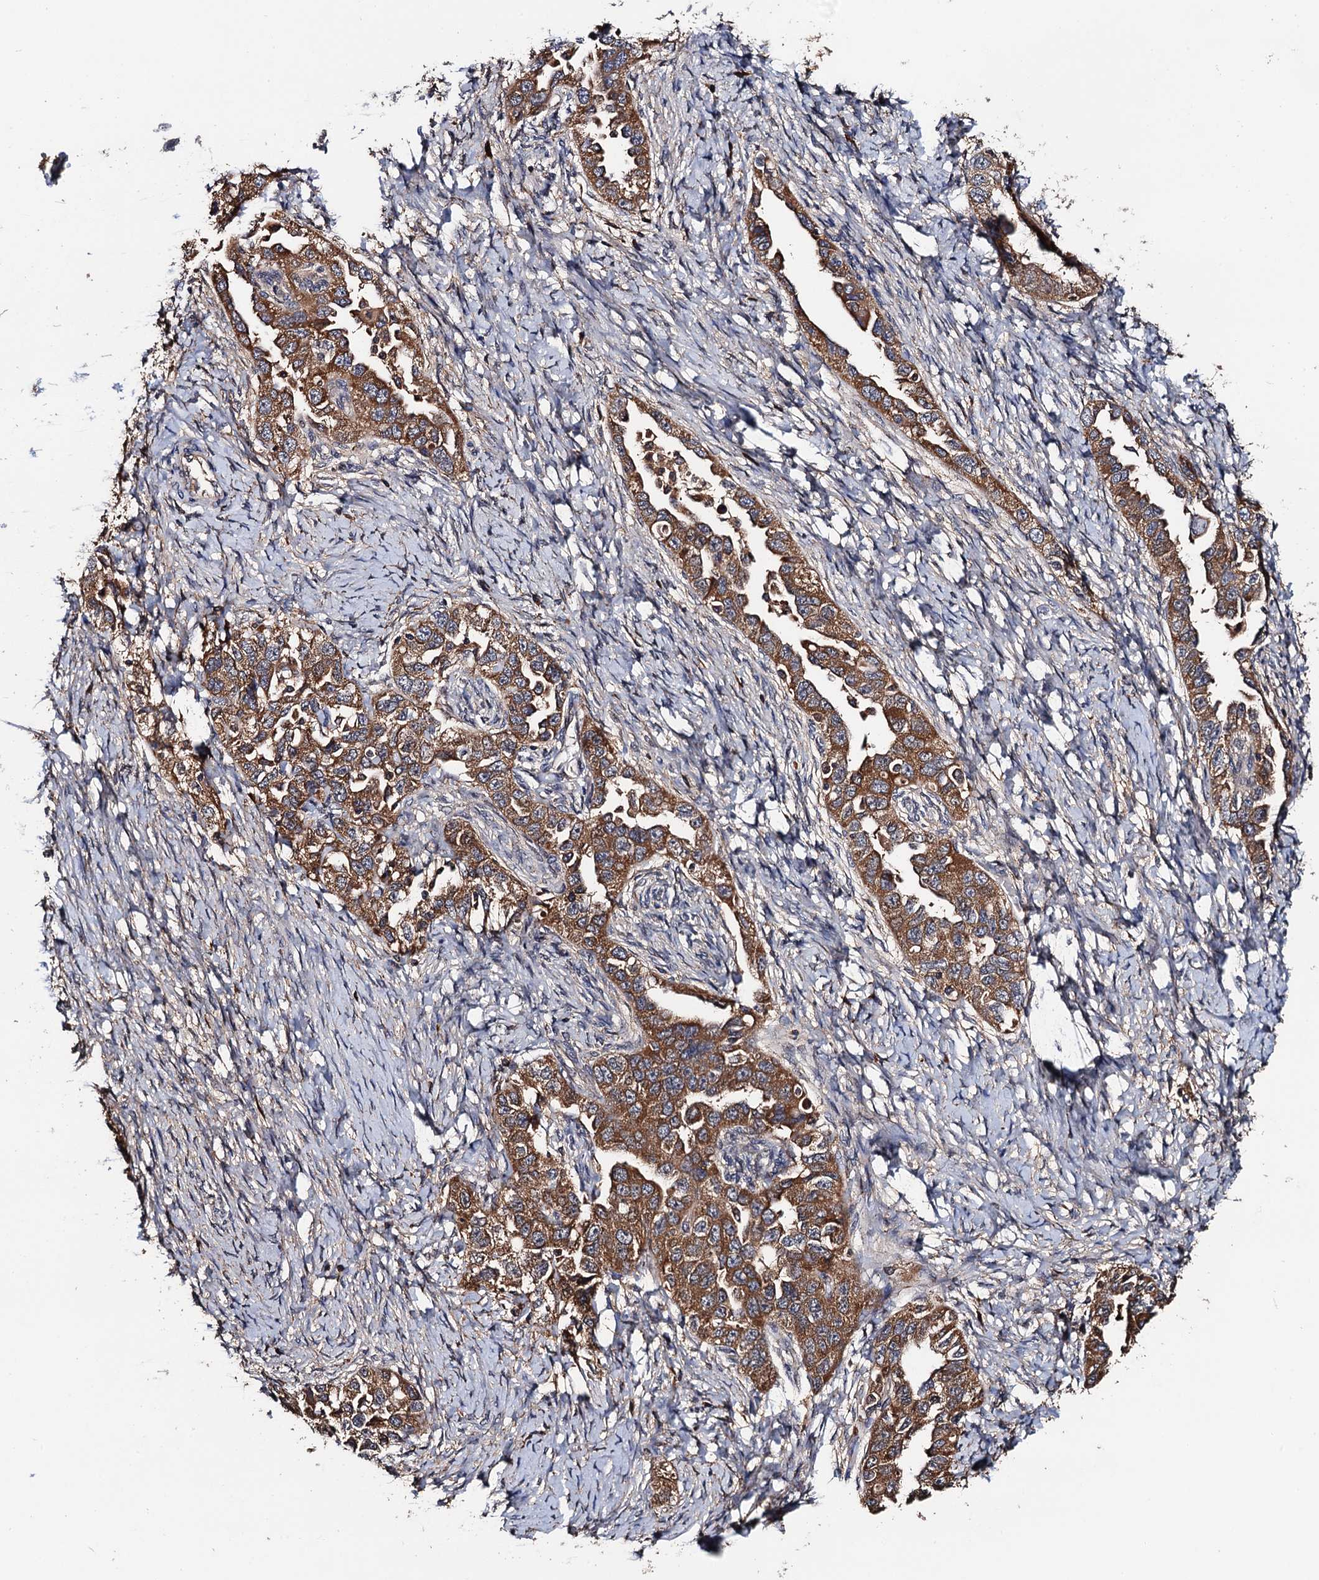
{"staining": {"intensity": "moderate", "quantity": ">75%", "location": "cytoplasmic/membranous"}, "tissue": "ovarian cancer", "cell_type": "Tumor cells", "image_type": "cancer", "snomed": [{"axis": "morphology", "description": "Carcinoma, NOS"}, {"axis": "morphology", "description": "Cystadenocarcinoma, serous, NOS"}, {"axis": "topography", "description": "Ovary"}], "caption": "Immunohistochemistry (IHC) staining of ovarian cancer, which exhibits medium levels of moderate cytoplasmic/membranous expression in about >75% of tumor cells indicating moderate cytoplasmic/membranous protein expression. The staining was performed using DAB (brown) for protein detection and nuclei were counterstained in hematoxylin (blue).", "gene": "RGS11", "patient": {"sex": "female", "age": 69}}